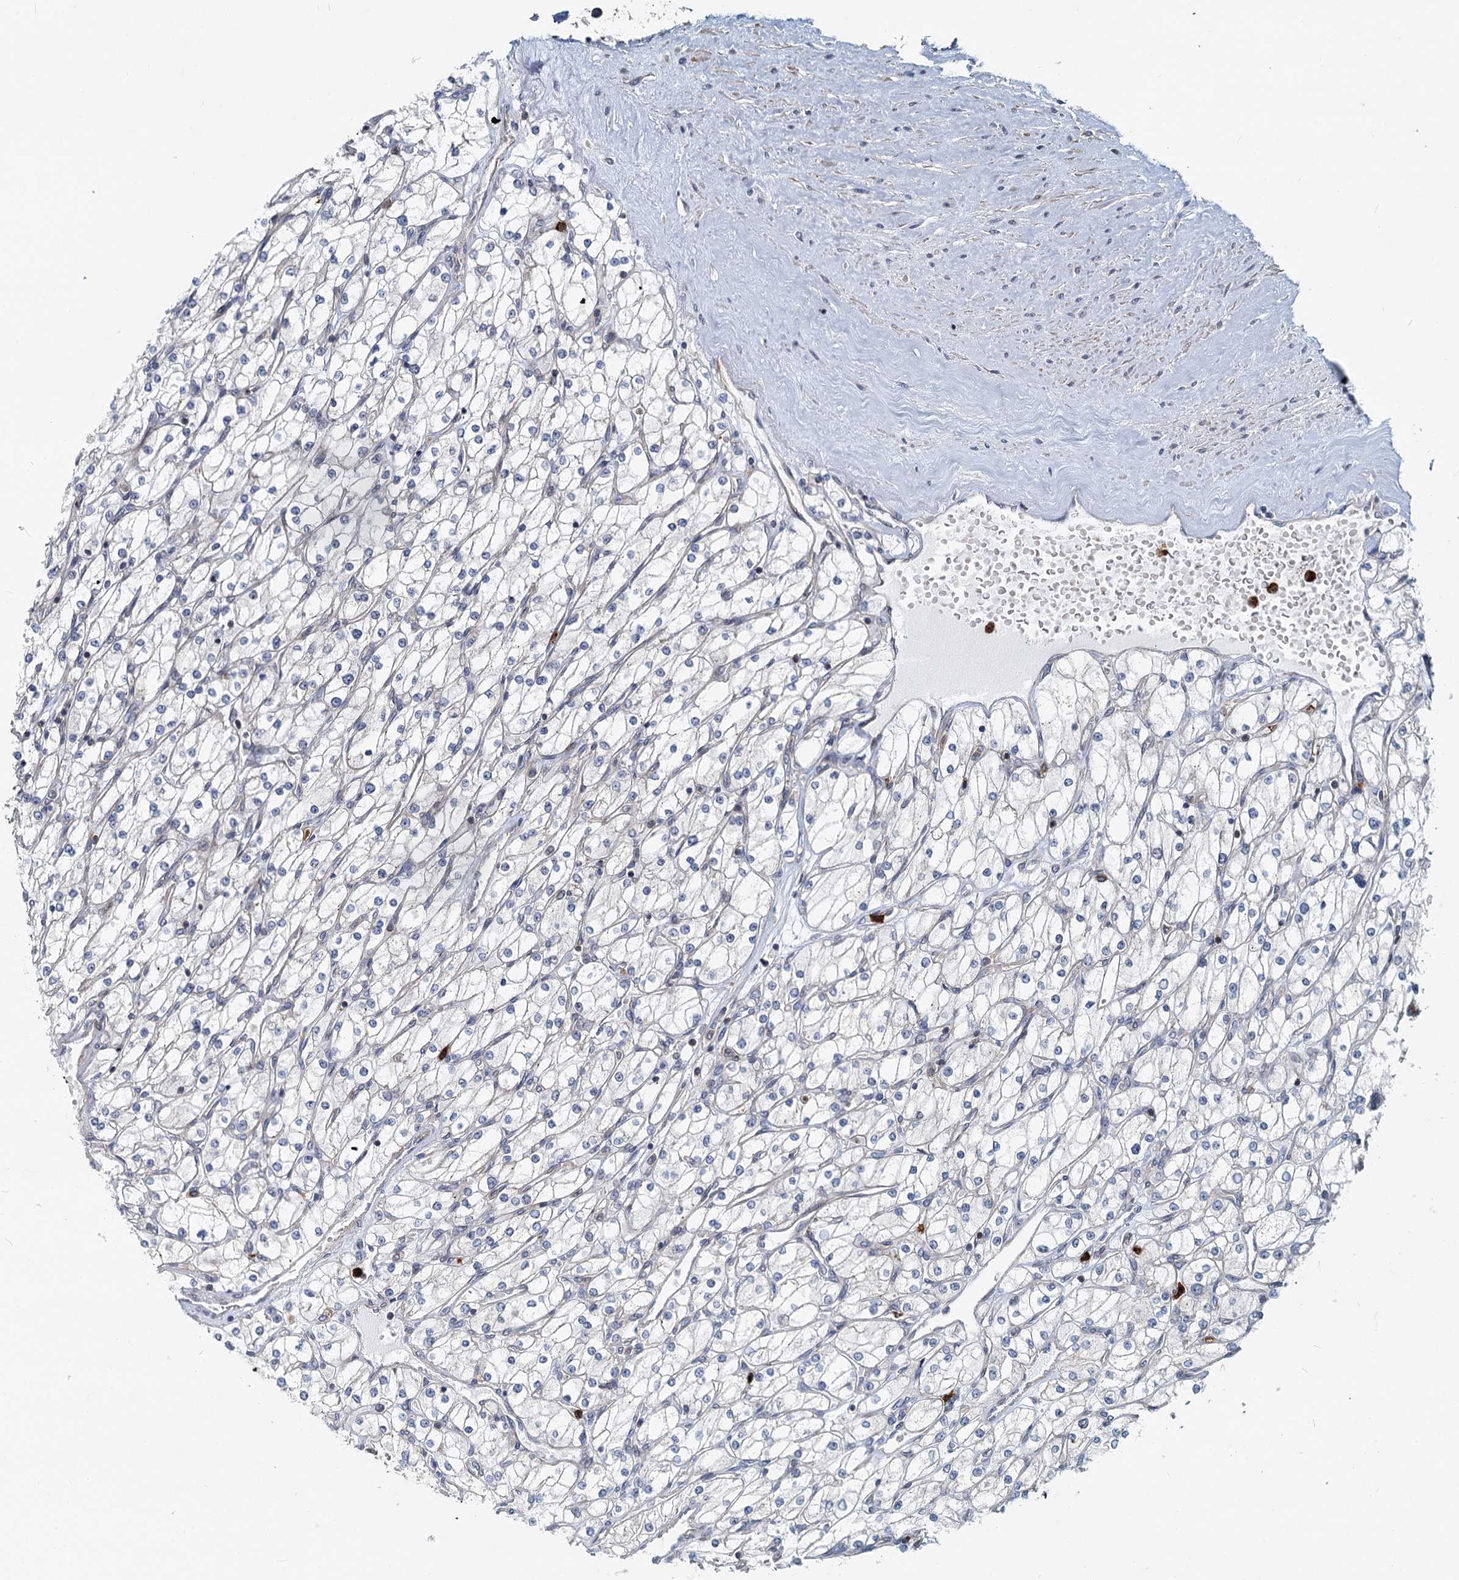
{"staining": {"intensity": "negative", "quantity": "none", "location": "none"}, "tissue": "renal cancer", "cell_type": "Tumor cells", "image_type": "cancer", "snomed": [{"axis": "morphology", "description": "Adenocarcinoma, NOS"}, {"axis": "topography", "description": "Kidney"}], "caption": "Immunohistochemical staining of human renal cancer shows no significant positivity in tumor cells.", "gene": "ADCY2", "patient": {"sex": "male", "age": 80}}